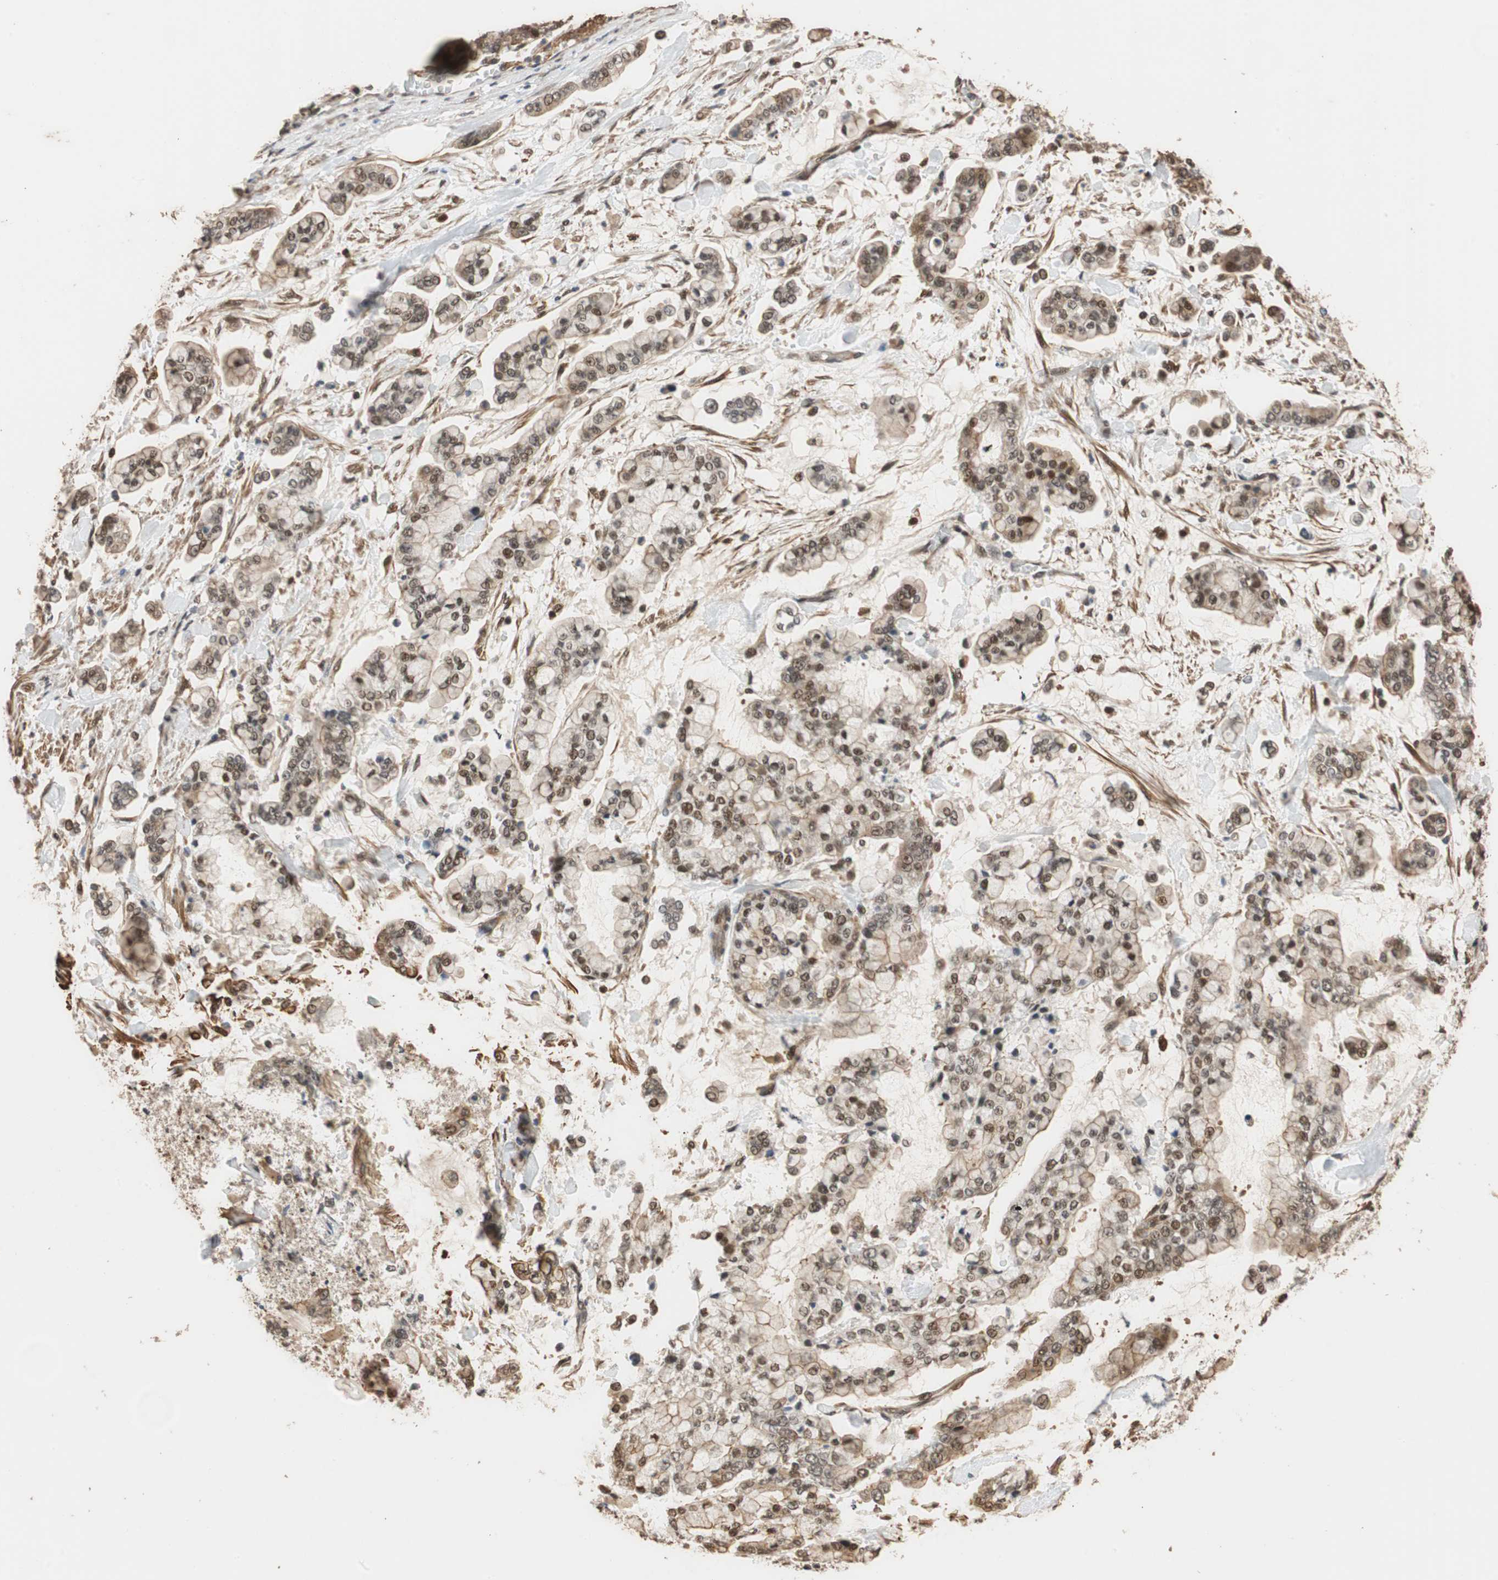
{"staining": {"intensity": "moderate", "quantity": ">75%", "location": "nuclear"}, "tissue": "stomach cancer", "cell_type": "Tumor cells", "image_type": "cancer", "snomed": [{"axis": "morphology", "description": "Normal tissue, NOS"}, {"axis": "morphology", "description": "Adenocarcinoma, NOS"}, {"axis": "topography", "description": "Stomach, upper"}, {"axis": "topography", "description": "Stomach"}], "caption": "Protein analysis of stomach cancer (adenocarcinoma) tissue demonstrates moderate nuclear expression in approximately >75% of tumor cells. (Brightfield microscopy of DAB IHC at high magnification).", "gene": "CDC5L", "patient": {"sex": "male", "age": 76}}